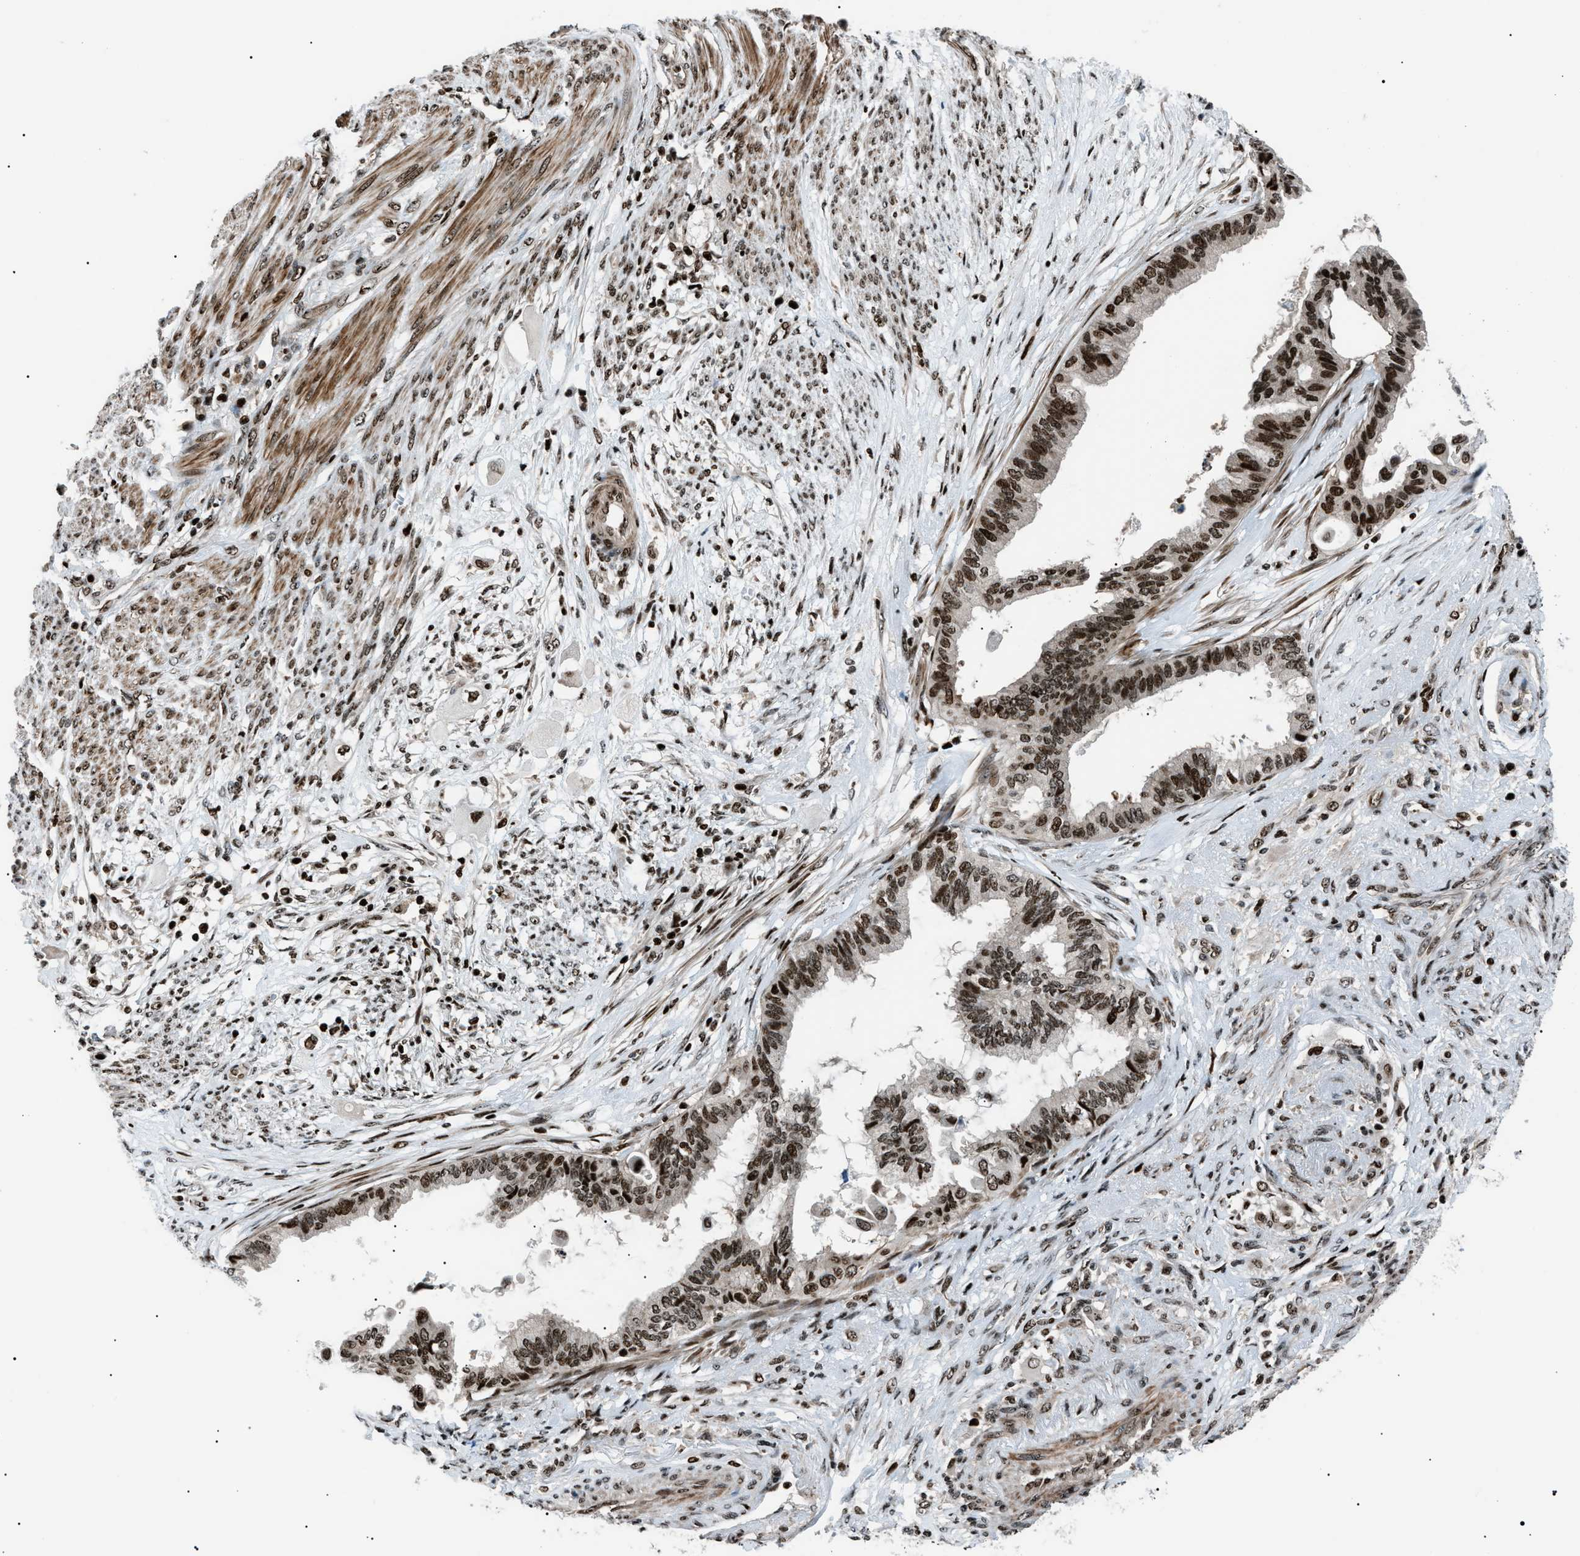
{"staining": {"intensity": "moderate", "quantity": ">75%", "location": "nuclear"}, "tissue": "cervical cancer", "cell_type": "Tumor cells", "image_type": "cancer", "snomed": [{"axis": "morphology", "description": "Normal tissue, NOS"}, {"axis": "morphology", "description": "Adenocarcinoma, NOS"}, {"axis": "topography", "description": "Cervix"}, {"axis": "topography", "description": "Endometrium"}], "caption": "Immunohistochemistry (IHC) of adenocarcinoma (cervical) exhibits medium levels of moderate nuclear expression in about >75% of tumor cells.", "gene": "PRKX", "patient": {"sex": "female", "age": 86}}